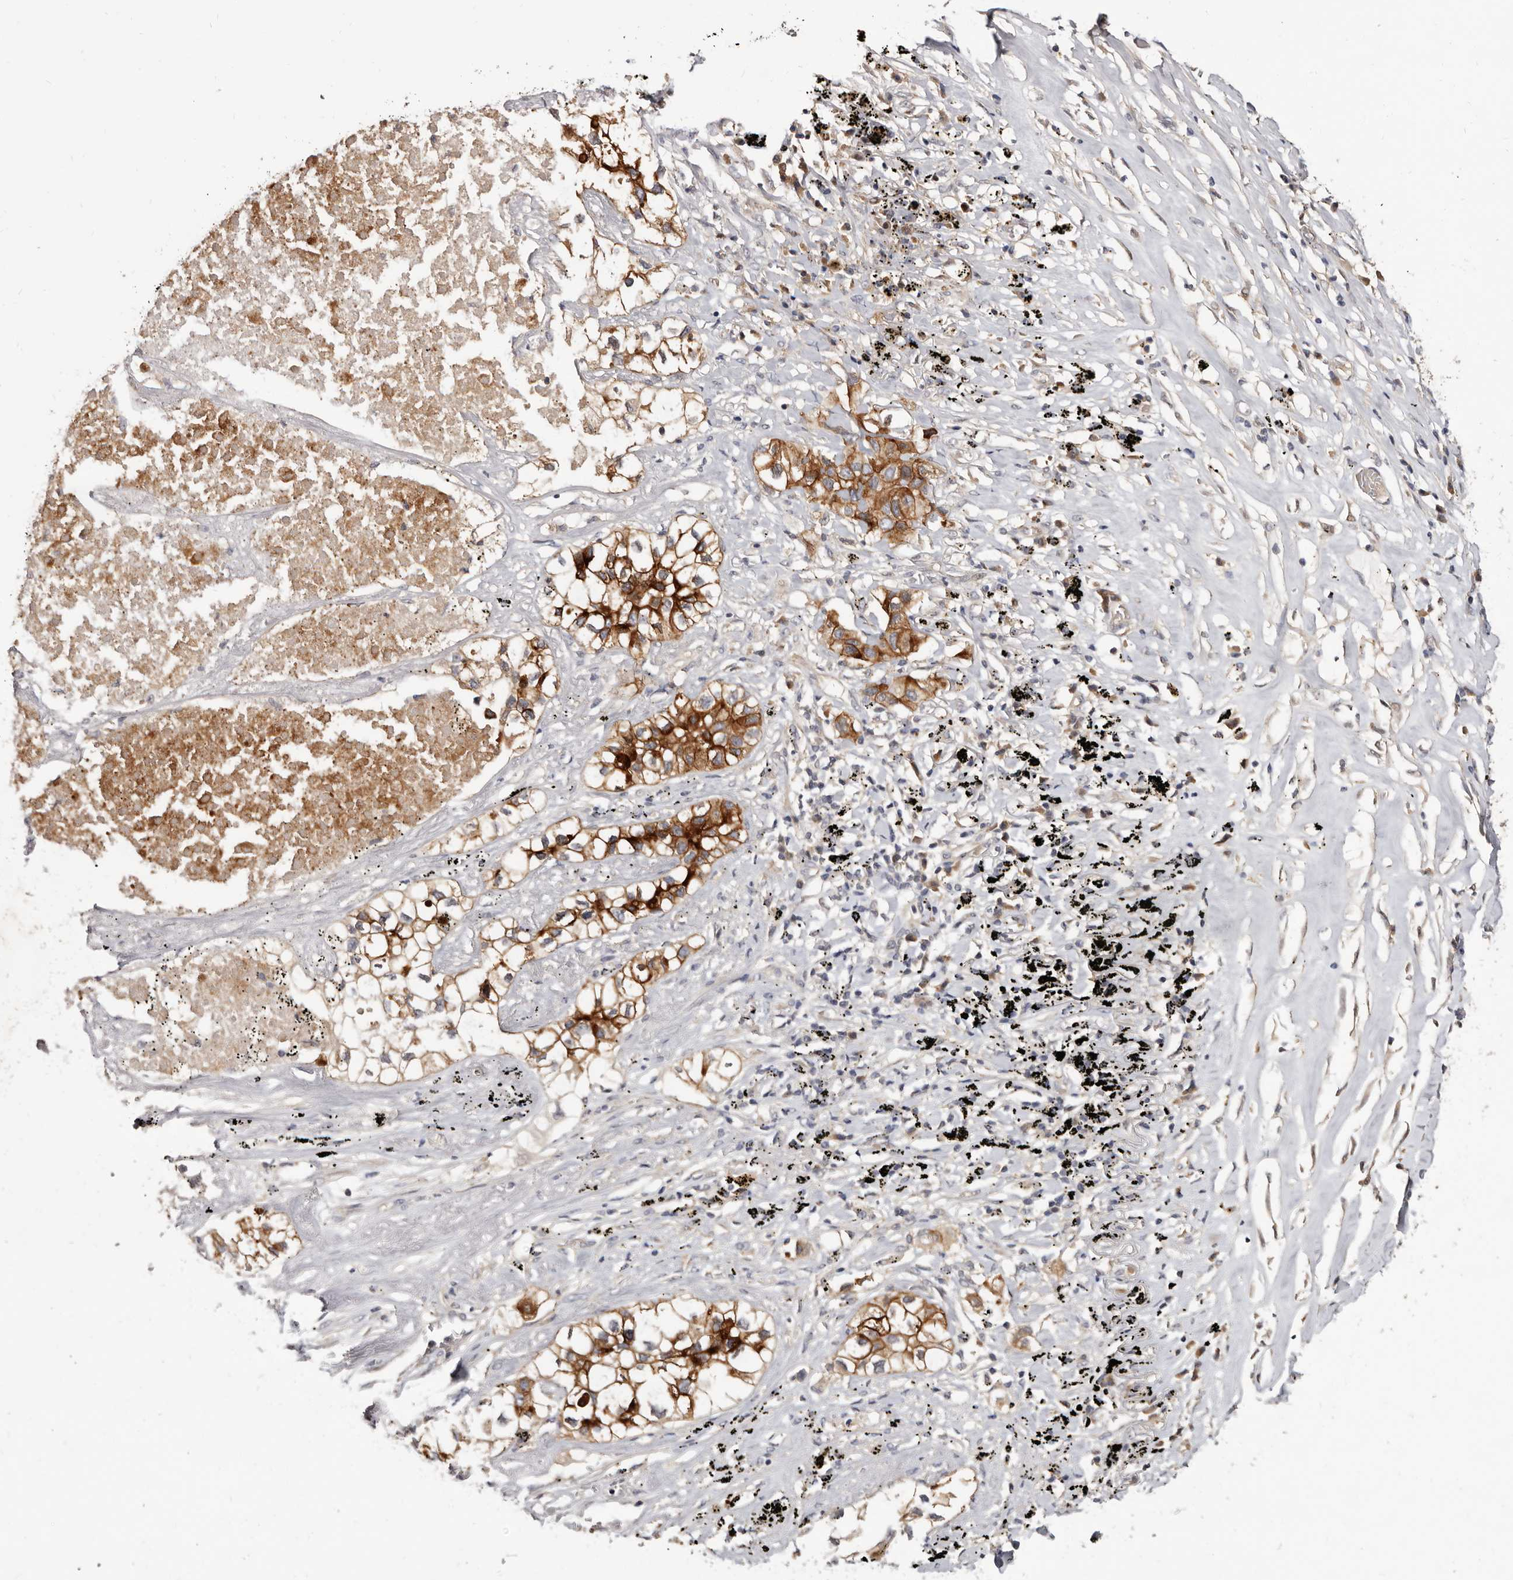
{"staining": {"intensity": "moderate", "quantity": ">75%", "location": "cytoplasmic/membranous"}, "tissue": "lung cancer", "cell_type": "Tumor cells", "image_type": "cancer", "snomed": [{"axis": "morphology", "description": "Adenocarcinoma, NOS"}, {"axis": "topography", "description": "Lung"}], "caption": "Immunohistochemistry micrograph of neoplastic tissue: human lung cancer (adenocarcinoma) stained using IHC displays medium levels of moderate protein expression localized specifically in the cytoplasmic/membranous of tumor cells, appearing as a cytoplasmic/membranous brown color.", "gene": "INAVA", "patient": {"sex": "male", "age": 63}}